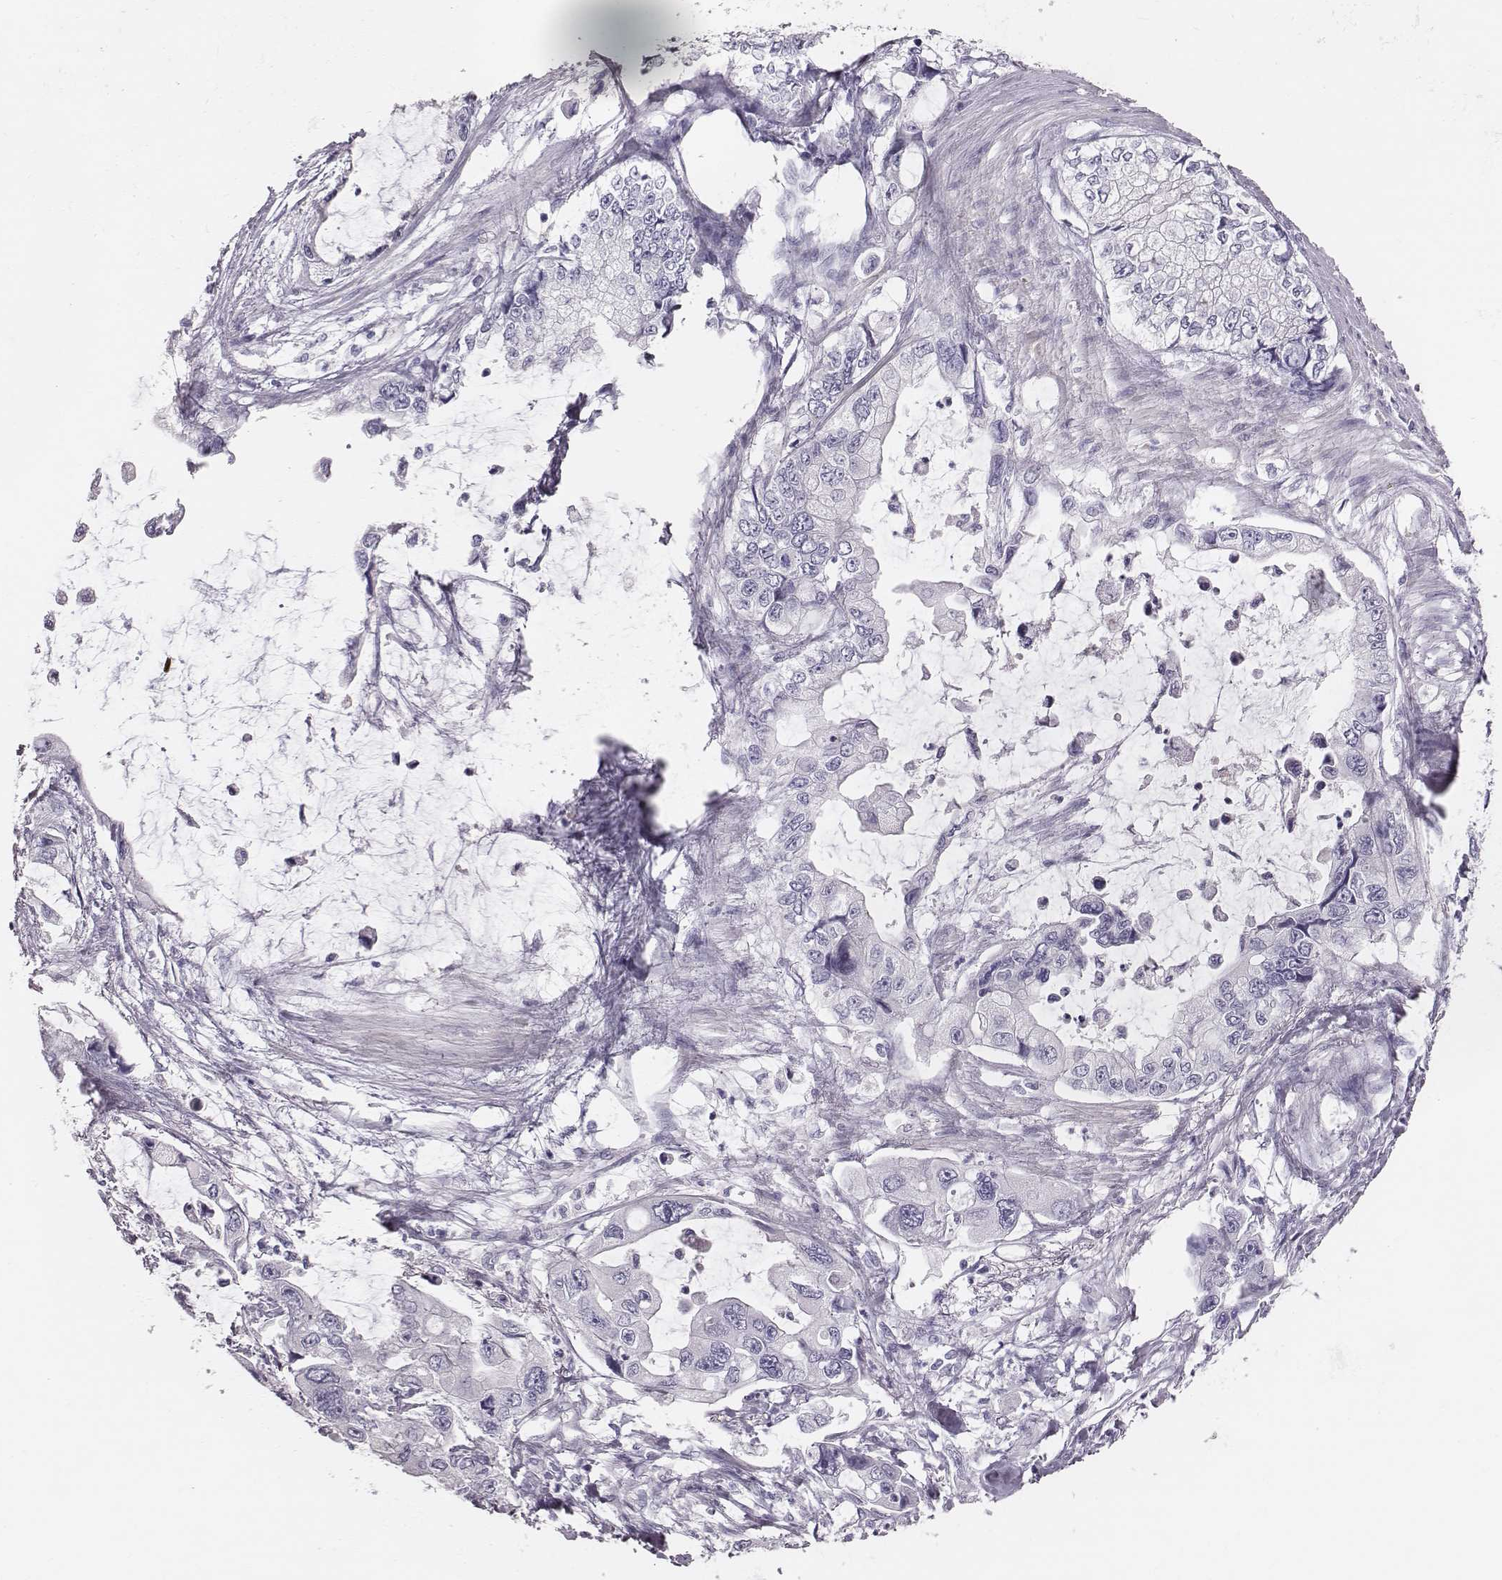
{"staining": {"intensity": "negative", "quantity": "none", "location": "none"}, "tissue": "stomach cancer", "cell_type": "Tumor cells", "image_type": "cancer", "snomed": [{"axis": "morphology", "description": "Adenocarcinoma, NOS"}, {"axis": "topography", "description": "Pancreas"}, {"axis": "topography", "description": "Stomach, upper"}, {"axis": "topography", "description": "Stomach"}], "caption": "High power microscopy image of an IHC histopathology image of stomach cancer (adenocarcinoma), revealing no significant staining in tumor cells.", "gene": "SCML2", "patient": {"sex": "male", "age": 77}}